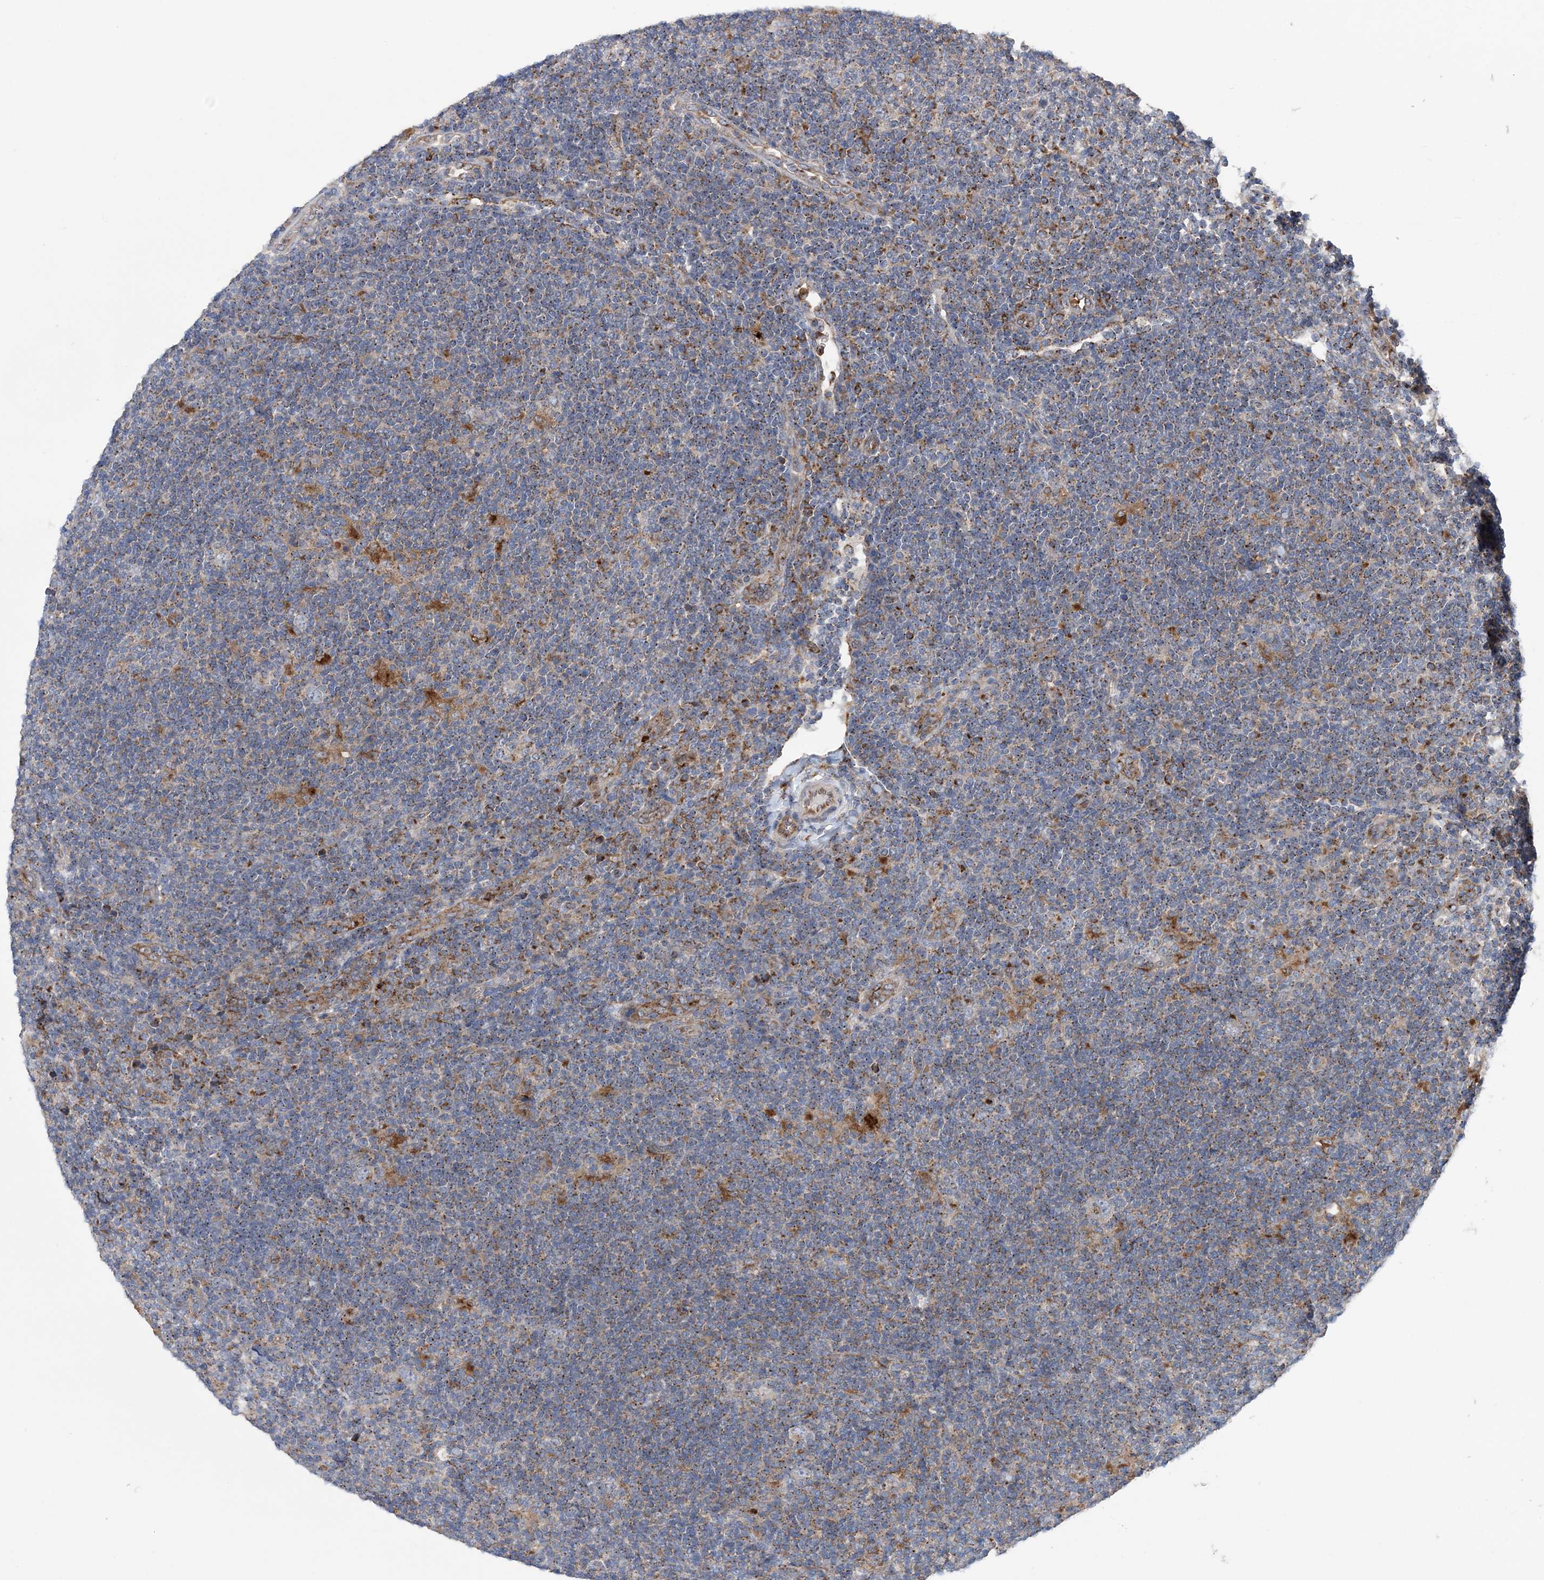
{"staining": {"intensity": "negative", "quantity": "none", "location": "none"}, "tissue": "lymphoma", "cell_type": "Tumor cells", "image_type": "cancer", "snomed": [{"axis": "morphology", "description": "Hodgkin's disease, NOS"}, {"axis": "topography", "description": "Lymph node"}], "caption": "An IHC micrograph of lymphoma is shown. There is no staining in tumor cells of lymphoma.", "gene": "PTTG1IP", "patient": {"sex": "female", "age": 57}}